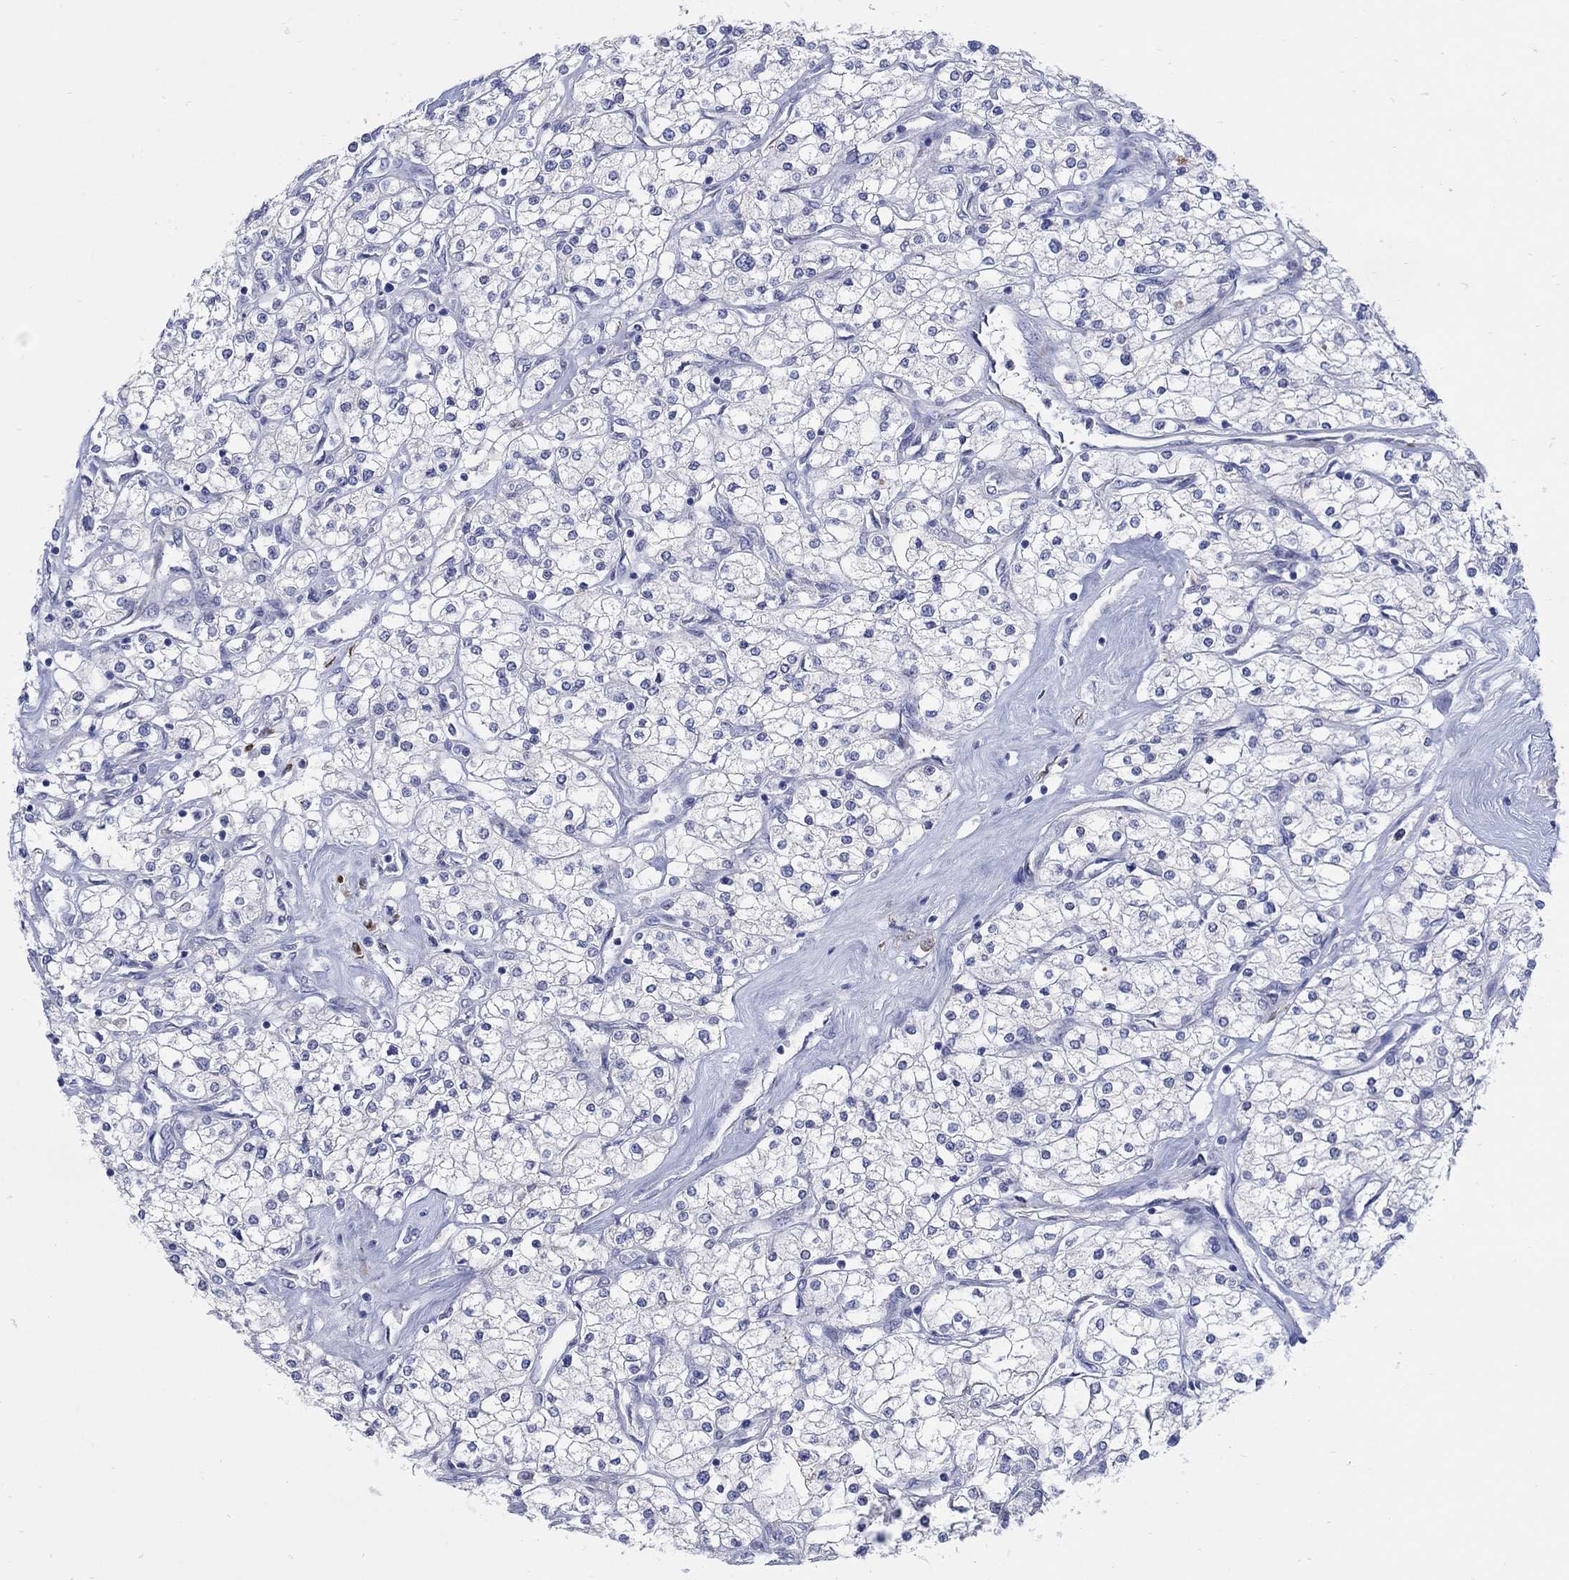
{"staining": {"intensity": "negative", "quantity": "none", "location": "none"}, "tissue": "renal cancer", "cell_type": "Tumor cells", "image_type": "cancer", "snomed": [{"axis": "morphology", "description": "Adenocarcinoma, NOS"}, {"axis": "topography", "description": "Kidney"}], "caption": "Immunohistochemical staining of human renal adenocarcinoma shows no significant positivity in tumor cells. (Brightfield microscopy of DAB immunohistochemistry at high magnification).", "gene": "REEP2", "patient": {"sex": "male", "age": 80}}